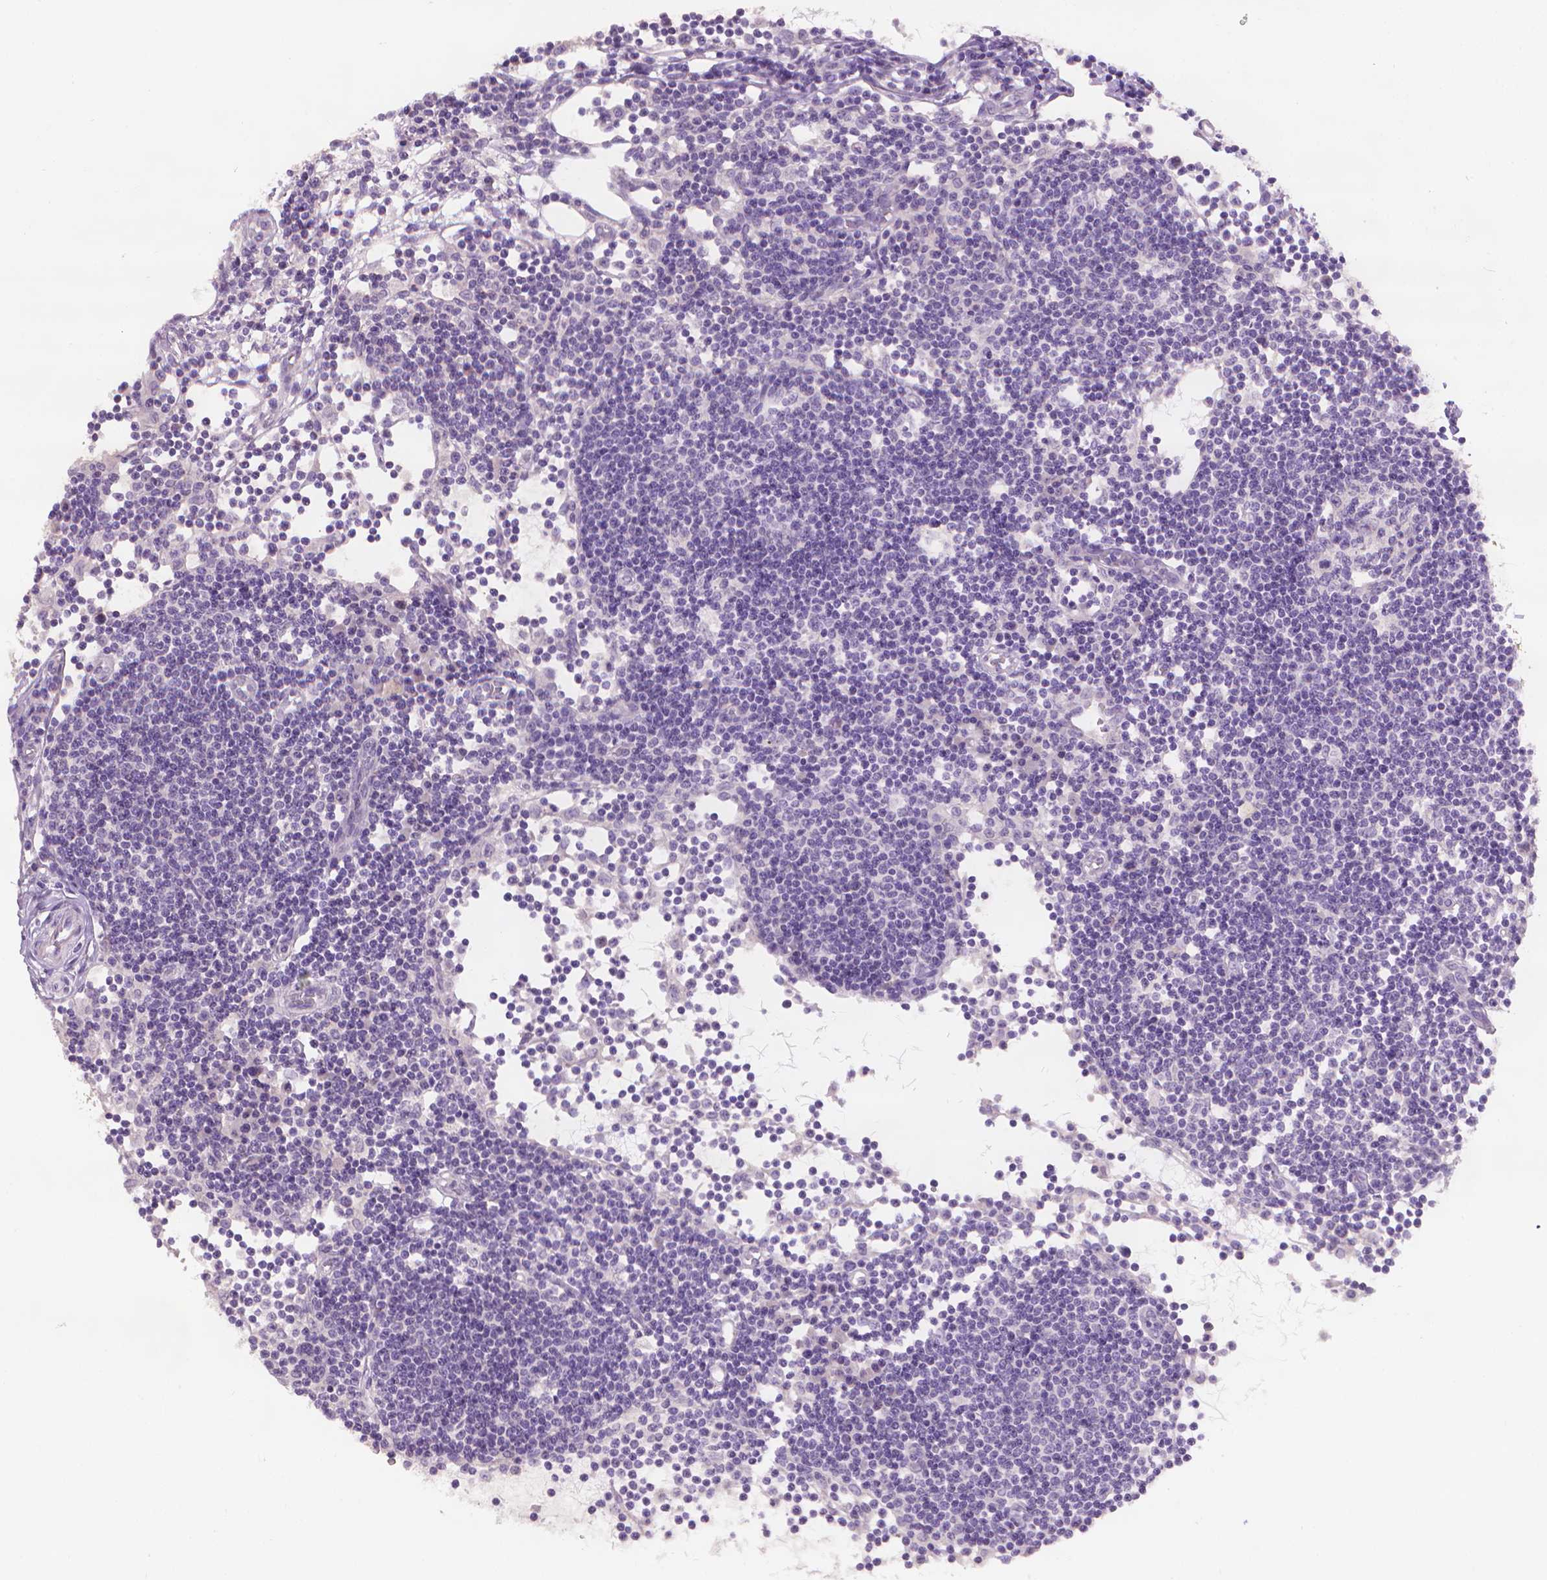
{"staining": {"intensity": "negative", "quantity": "none", "location": "none"}, "tissue": "lymph node", "cell_type": "Germinal center cells", "image_type": "normal", "snomed": [{"axis": "morphology", "description": "Normal tissue, NOS"}, {"axis": "topography", "description": "Lymph node"}], "caption": "Micrograph shows no significant protein expression in germinal center cells of unremarkable lymph node. (DAB immunohistochemistry (IHC) with hematoxylin counter stain).", "gene": "FASN", "patient": {"sex": "female", "age": 72}}